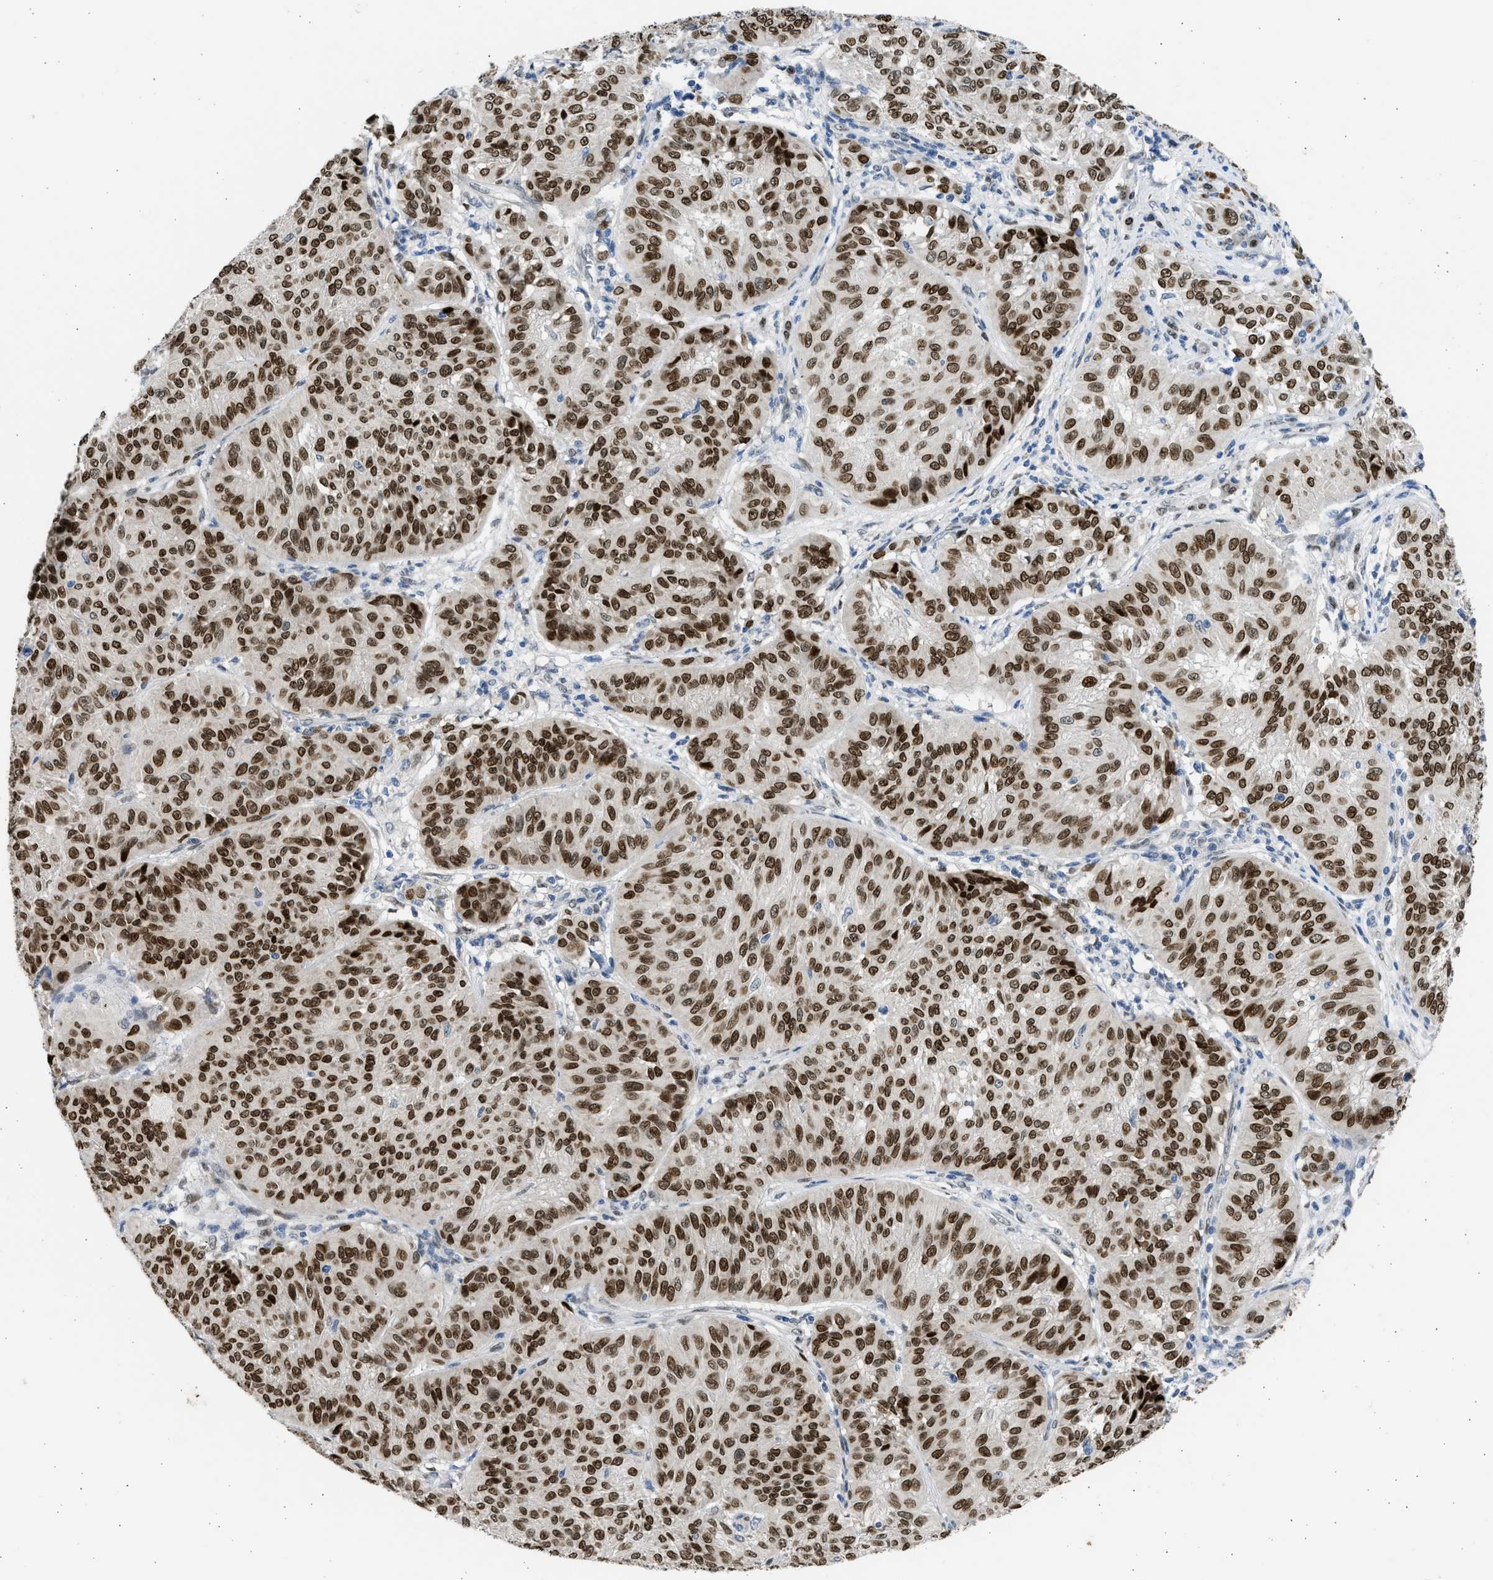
{"staining": {"intensity": "strong", "quantity": ">75%", "location": "nuclear"}, "tissue": "melanoma", "cell_type": "Tumor cells", "image_type": "cancer", "snomed": [{"axis": "morphology", "description": "Malignant melanoma, NOS"}, {"axis": "topography", "description": "Skin"}], "caption": "This is an image of immunohistochemistry (IHC) staining of malignant melanoma, which shows strong staining in the nuclear of tumor cells.", "gene": "HMGN3", "patient": {"sex": "female", "age": 72}}